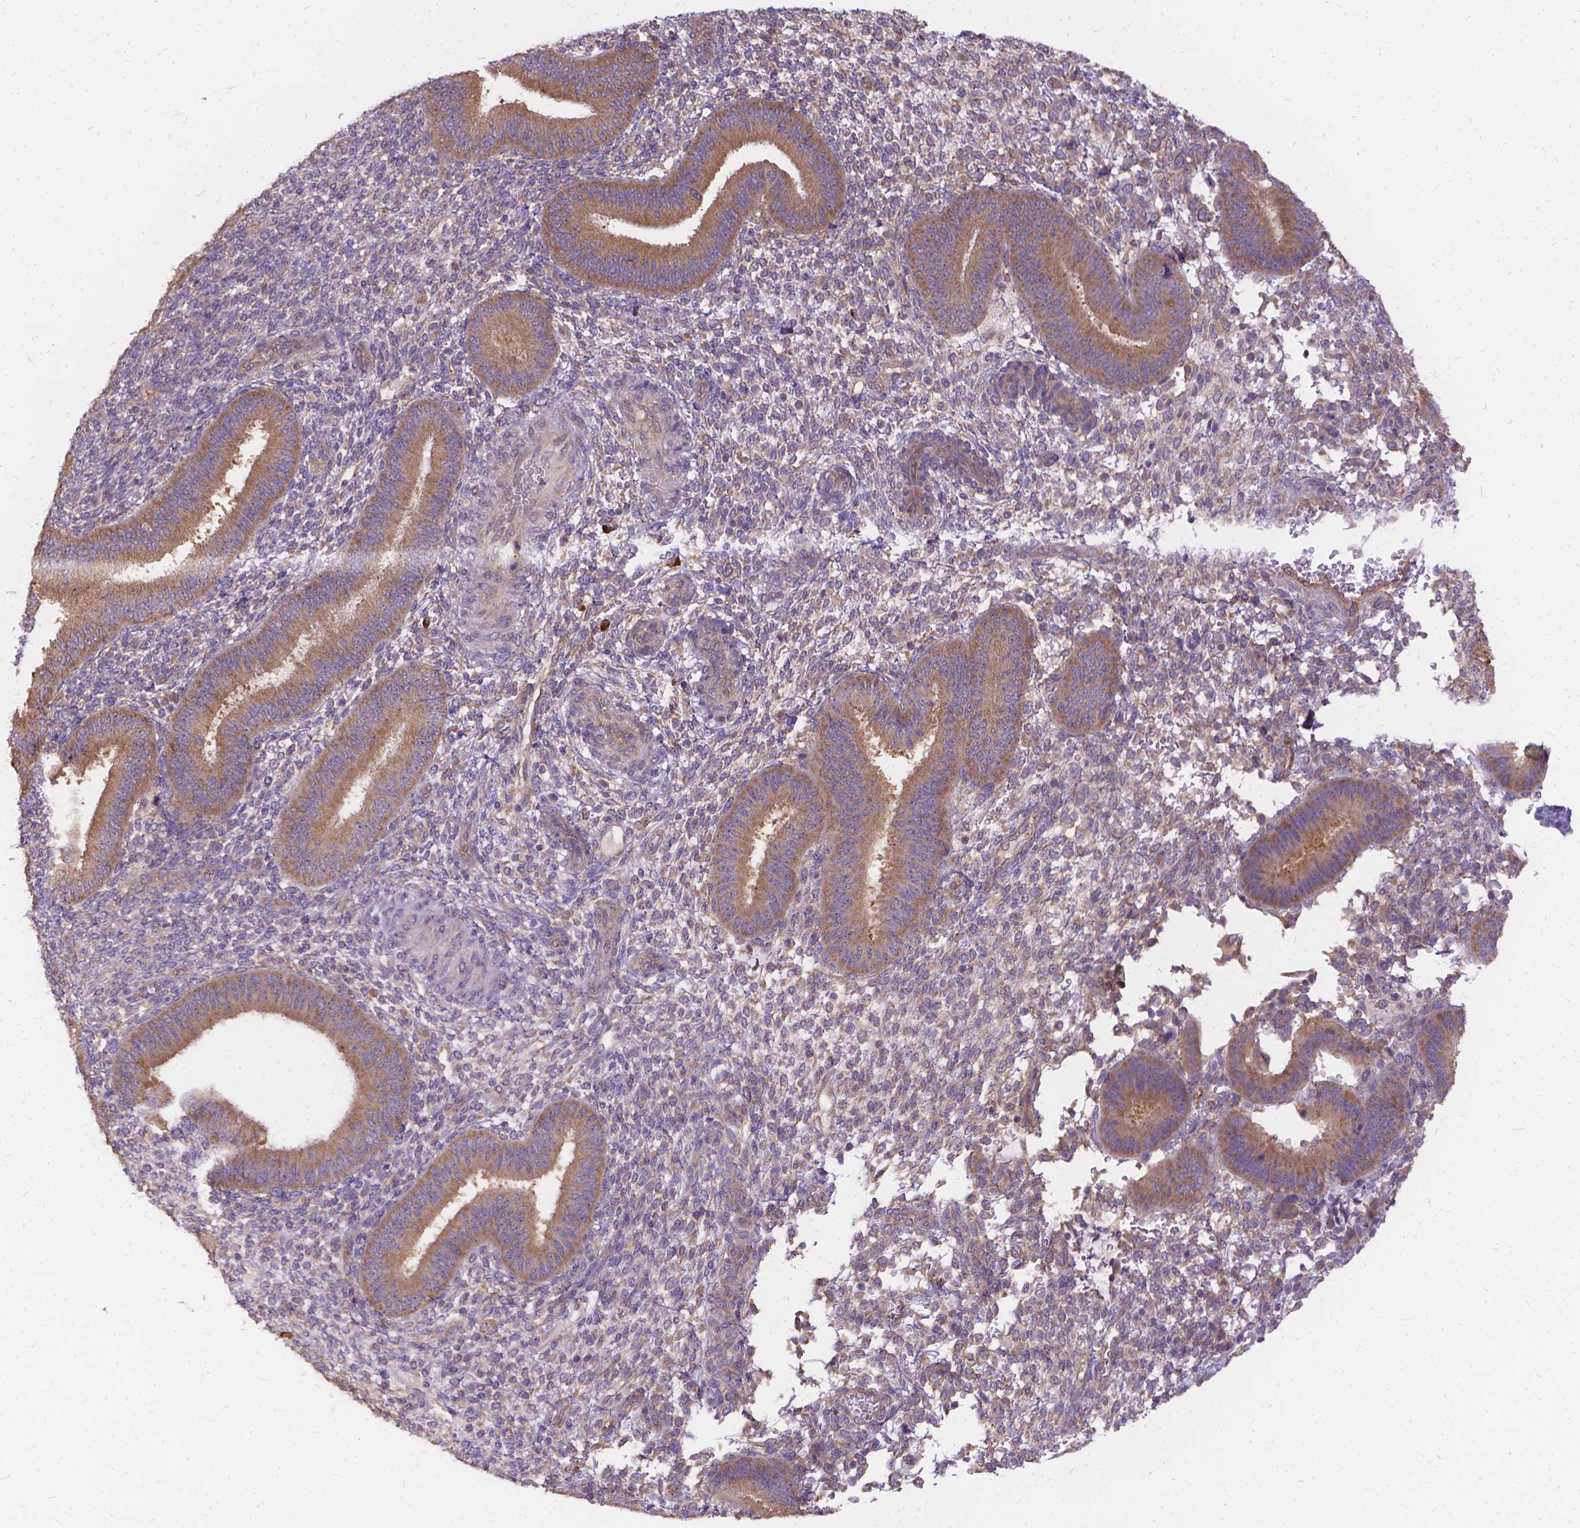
{"staining": {"intensity": "weak", "quantity": "25%-75%", "location": "cytoplasmic/membranous"}, "tissue": "endometrium", "cell_type": "Cells in endometrial stroma", "image_type": "normal", "snomed": [{"axis": "morphology", "description": "Normal tissue, NOS"}, {"axis": "topography", "description": "Endometrium"}], "caption": "An IHC micrograph of benign tissue is shown. Protein staining in brown labels weak cytoplasmic/membranous positivity in endometrium within cells in endometrial stroma. (brown staining indicates protein expression, while blue staining denotes nuclei).", "gene": "DENND6A", "patient": {"sex": "female", "age": 39}}